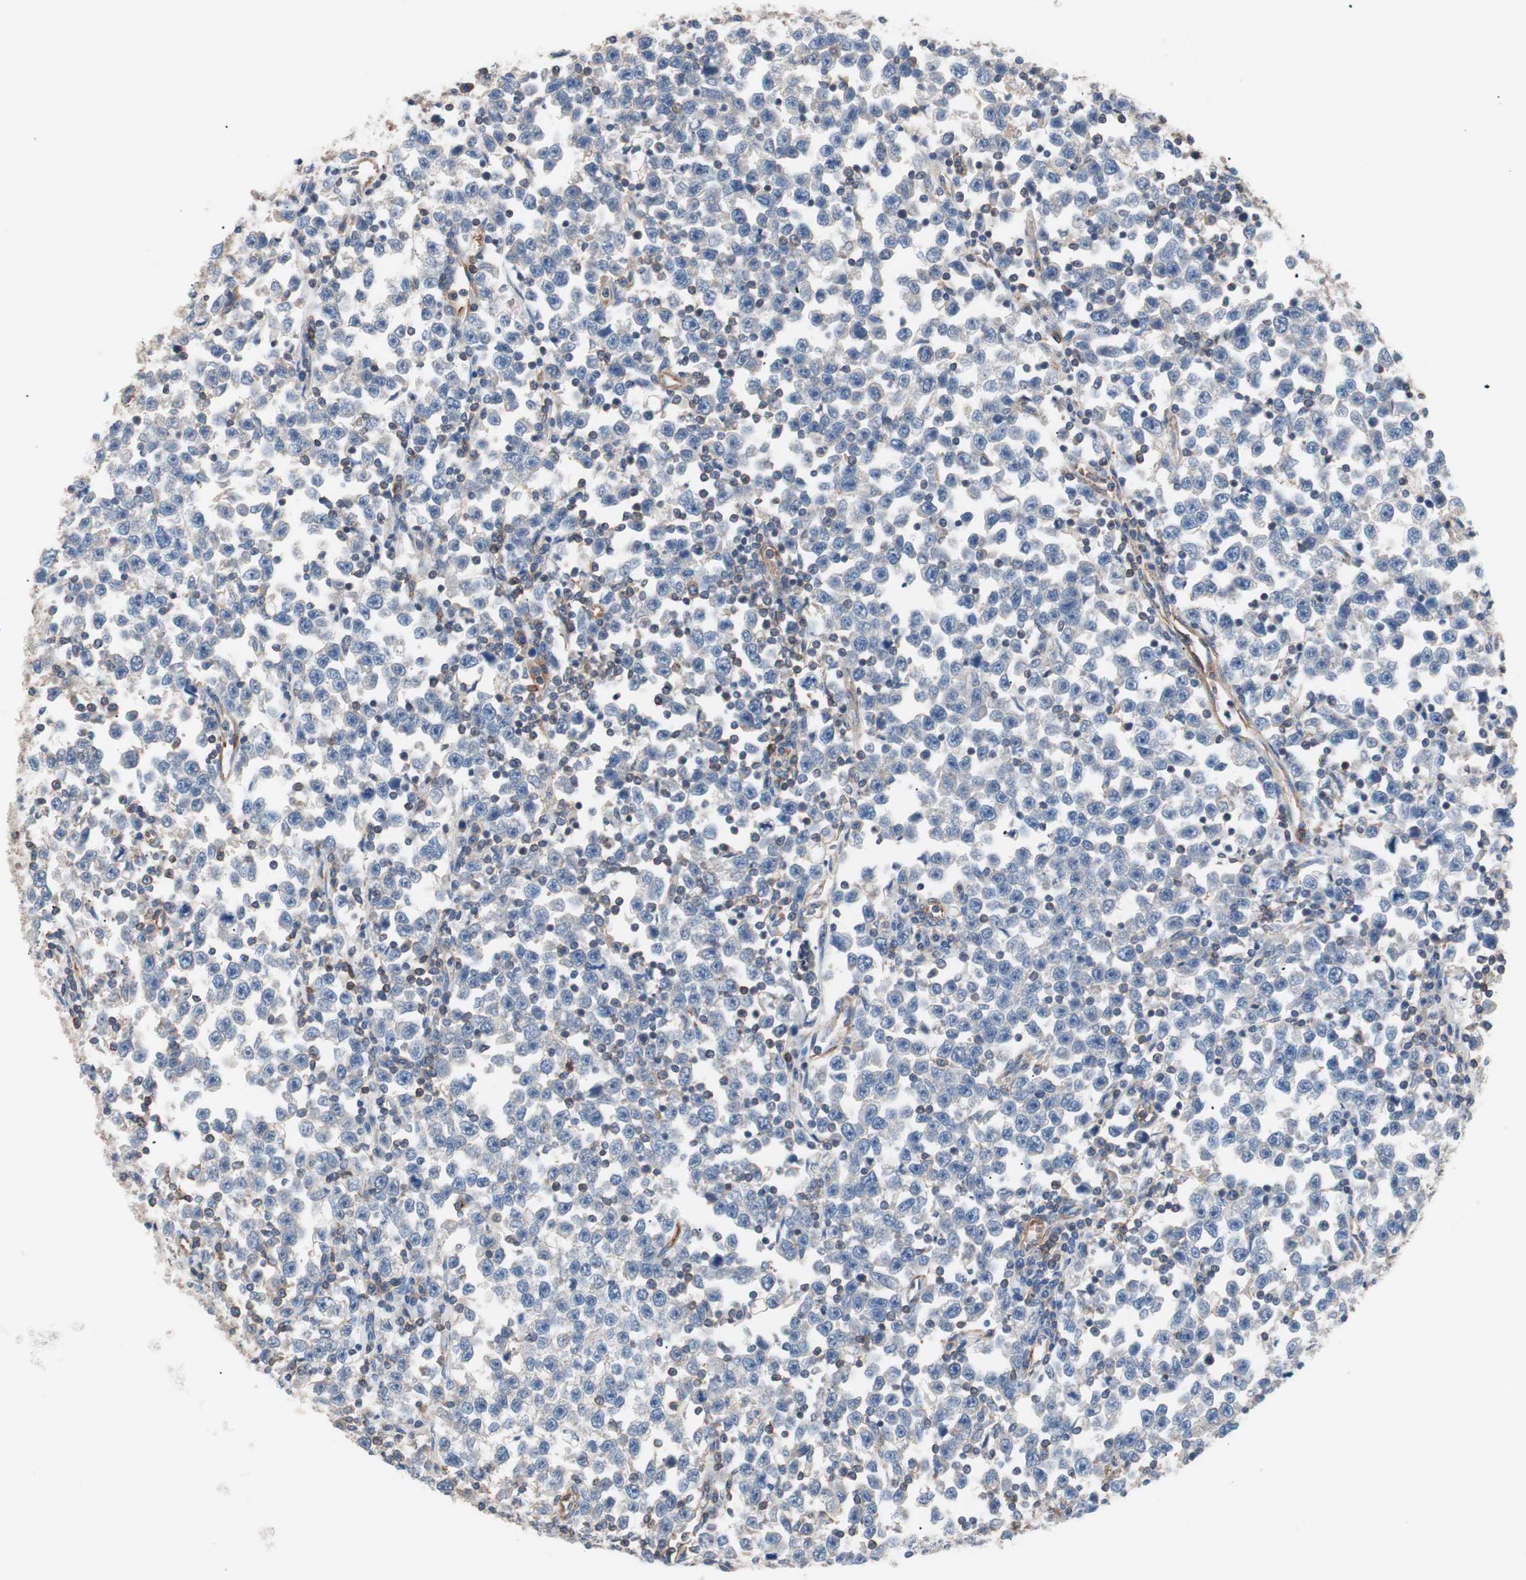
{"staining": {"intensity": "negative", "quantity": "none", "location": "none"}, "tissue": "testis cancer", "cell_type": "Tumor cells", "image_type": "cancer", "snomed": [{"axis": "morphology", "description": "Seminoma, NOS"}, {"axis": "topography", "description": "Testis"}], "caption": "High magnification brightfield microscopy of testis cancer stained with DAB (brown) and counterstained with hematoxylin (blue): tumor cells show no significant expression.", "gene": "GPR160", "patient": {"sex": "male", "age": 43}}